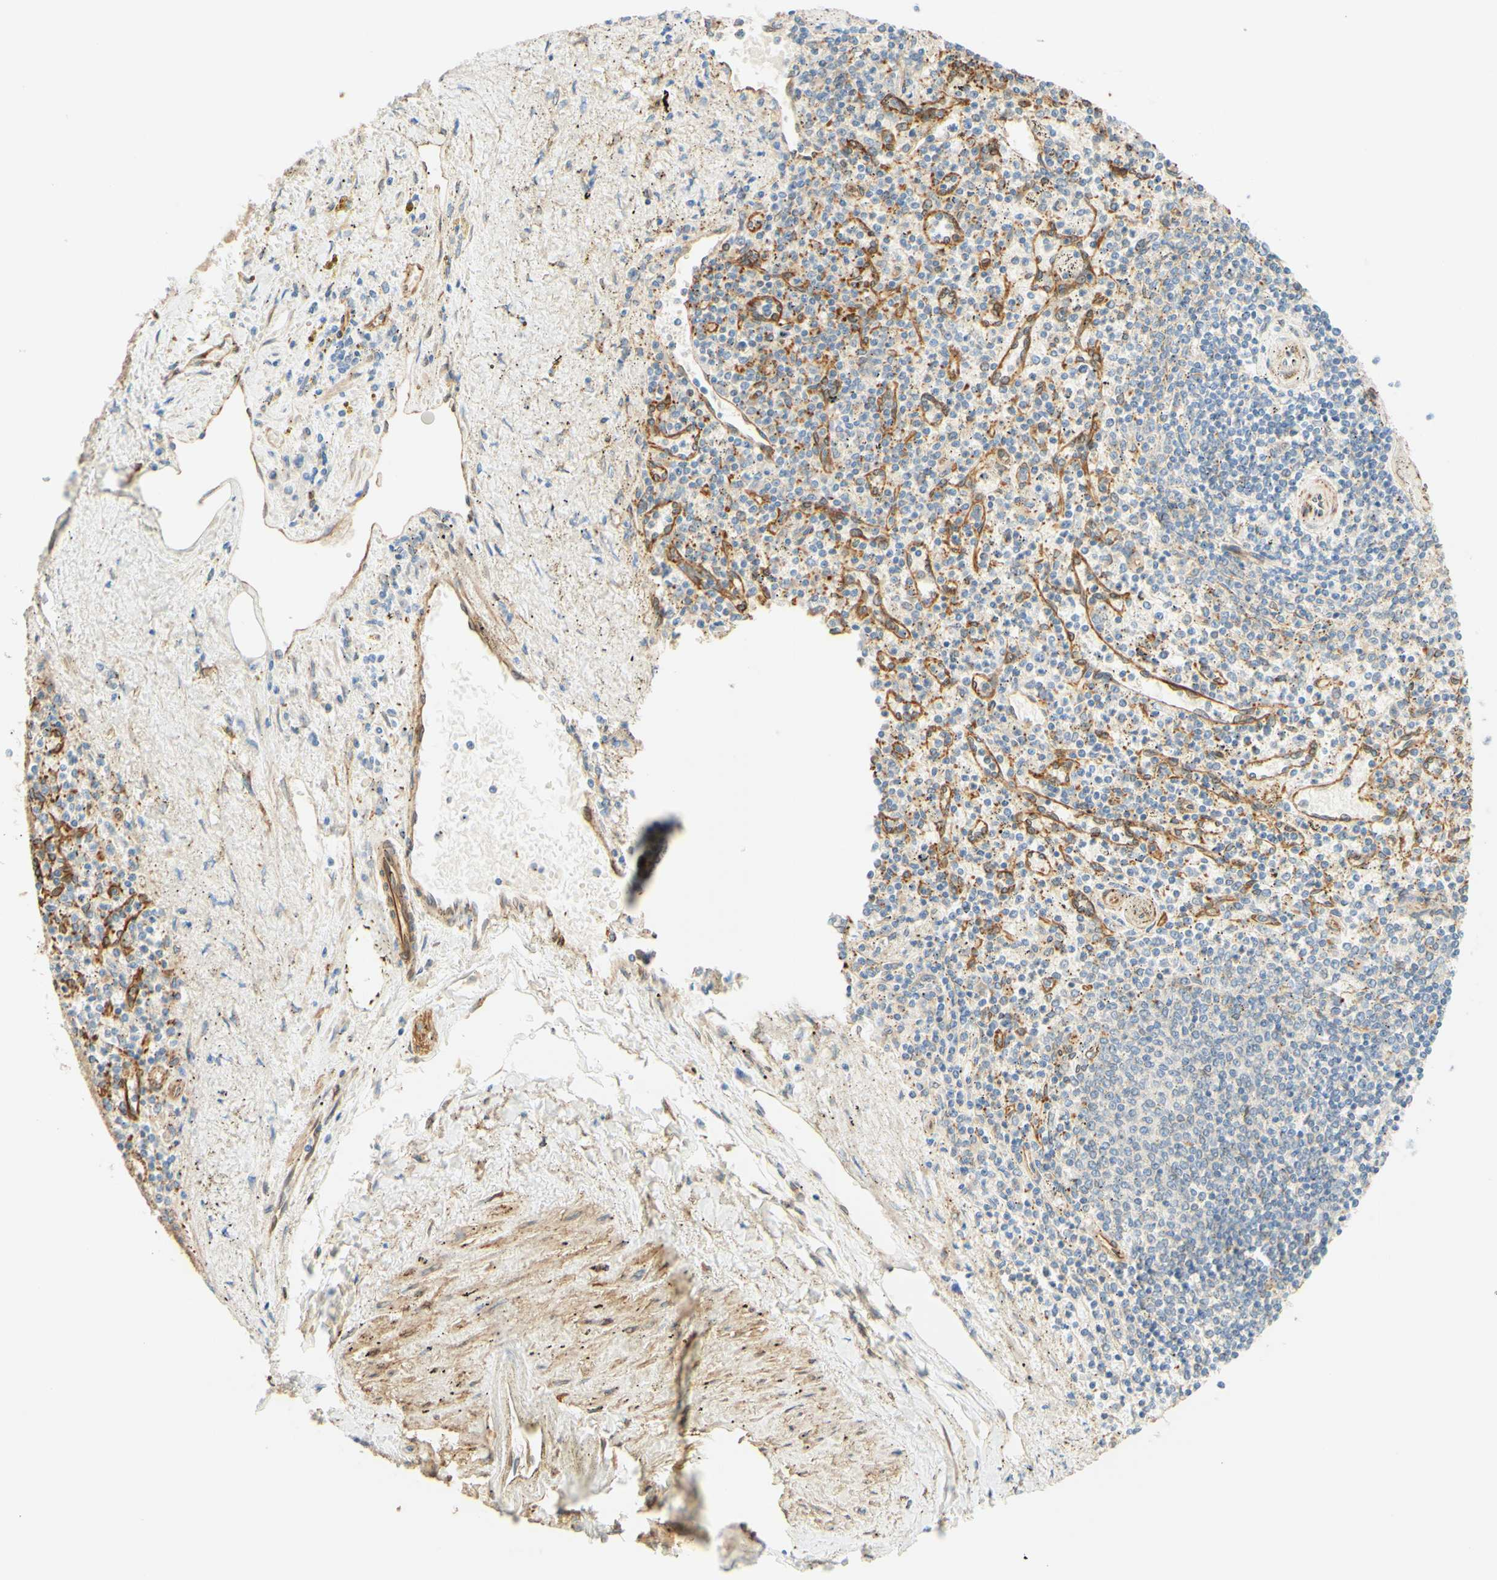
{"staining": {"intensity": "negative", "quantity": "none", "location": "none"}, "tissue": "spleen", "cell_type": "Cells in red pulp", "image_type": "normal", "snomed": [{"axis": "morphology", "description": "Normal tissue, NOS"}, {"axis": "topography", "description": "Spleen"}], "caption": "Protein analysis of normal spleen exhibits no significant positivity in cells in red pulp. (DAB IHC, high magnification).", "gene": "ENDOD1", "patient": {"sex": "male", "age": 72}}